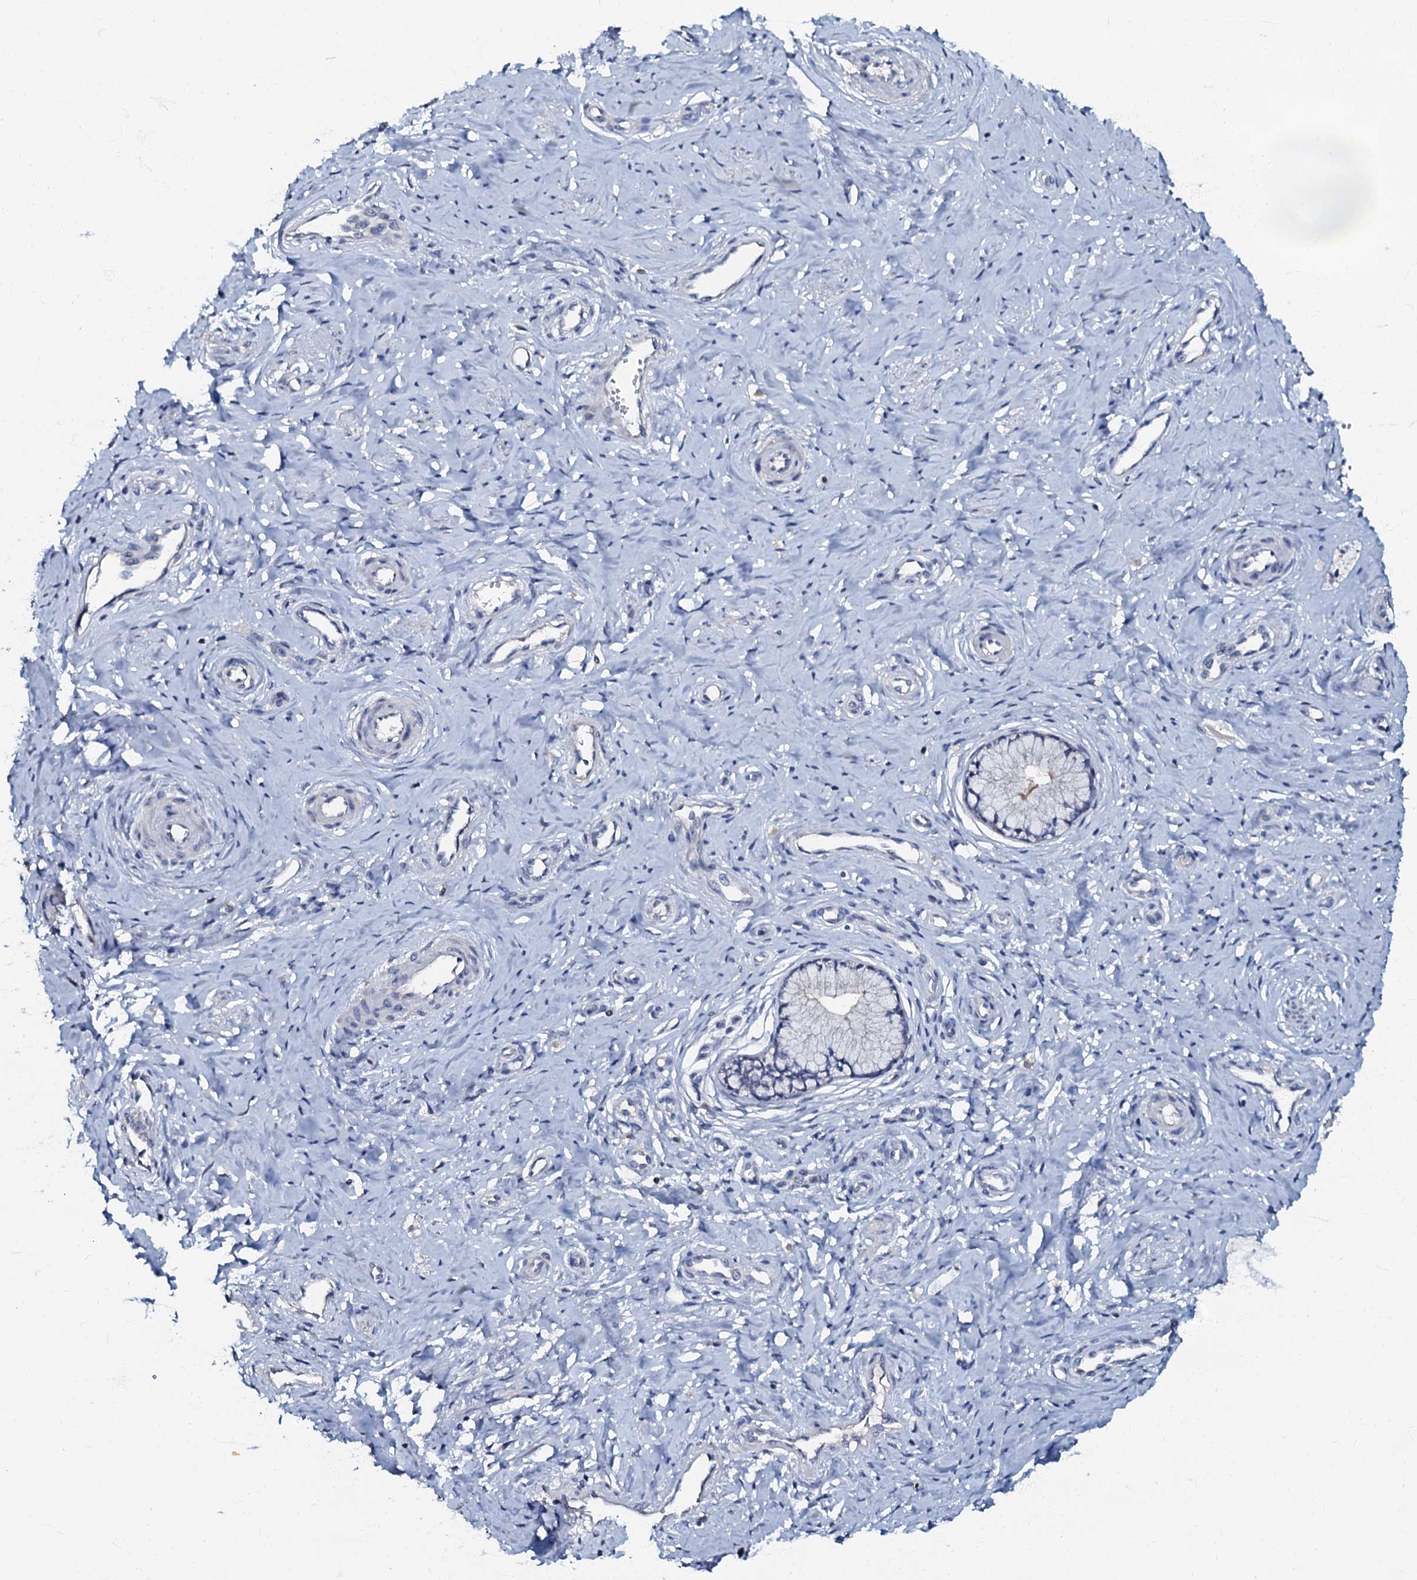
{"staining": {"intensity": "negative", "quantity": "none", "location": "none"}, "tissue": "cervix", "cell_type": "Glandular cells", "image_type": "normal", "snomed": [{"axis": "morphology", "description": "Normal tissue, NOS"}, {"axis": "topography", "description": "Cervix"}], "caption": "High power microscopy histopathology image of an IHC photomicrograph of normal cervix, revealing no significant staining in glandular cells.", "gene": "OLAH", "patient": {"sex": "female", "age": 36}}